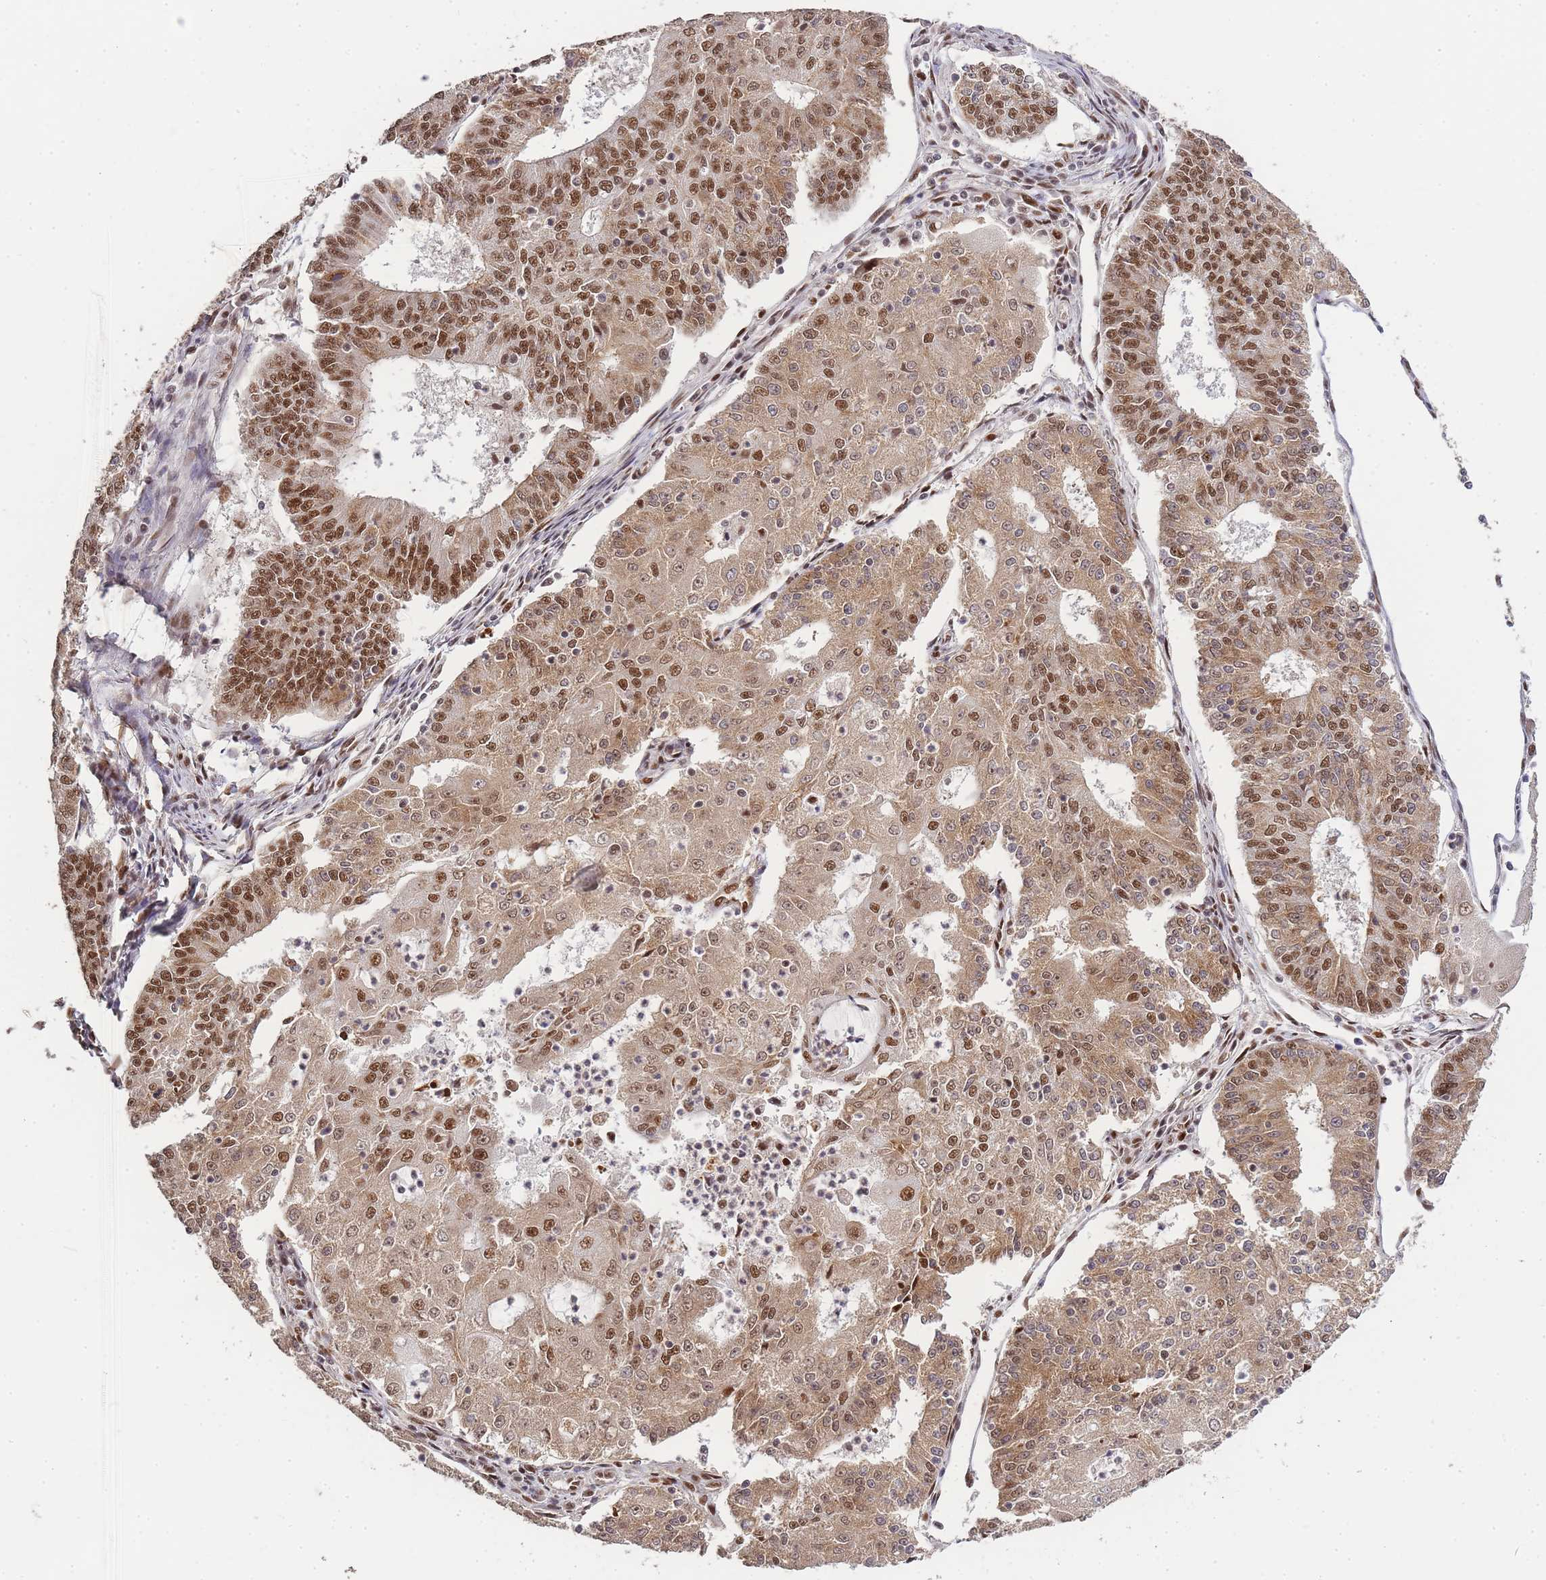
{"staining": {"intensity": "moderate", "quantity": ">75%", "location": "nuclear"}, "tissue": "endometrial cancer", "cell_type": "Tumor cells", "image_type": "cancer", "snomed": [{"axis": "morphology", "description": "Adenocarcinoma, NOS"}, {"axis": "topography", "description": "Endometrium"}], "caption": "High-magnification brightfield microscopy of endometrial cancer stained with DAB (3,3'-diaminobenzidine) (brown) and counterstained with hematoxylin (blue). tumor cells exhibit moderate nuclear expression is present in approximately>75% of cells.", "gene": "PRKDC", "patient": {"sex": "female", "age": 56}}